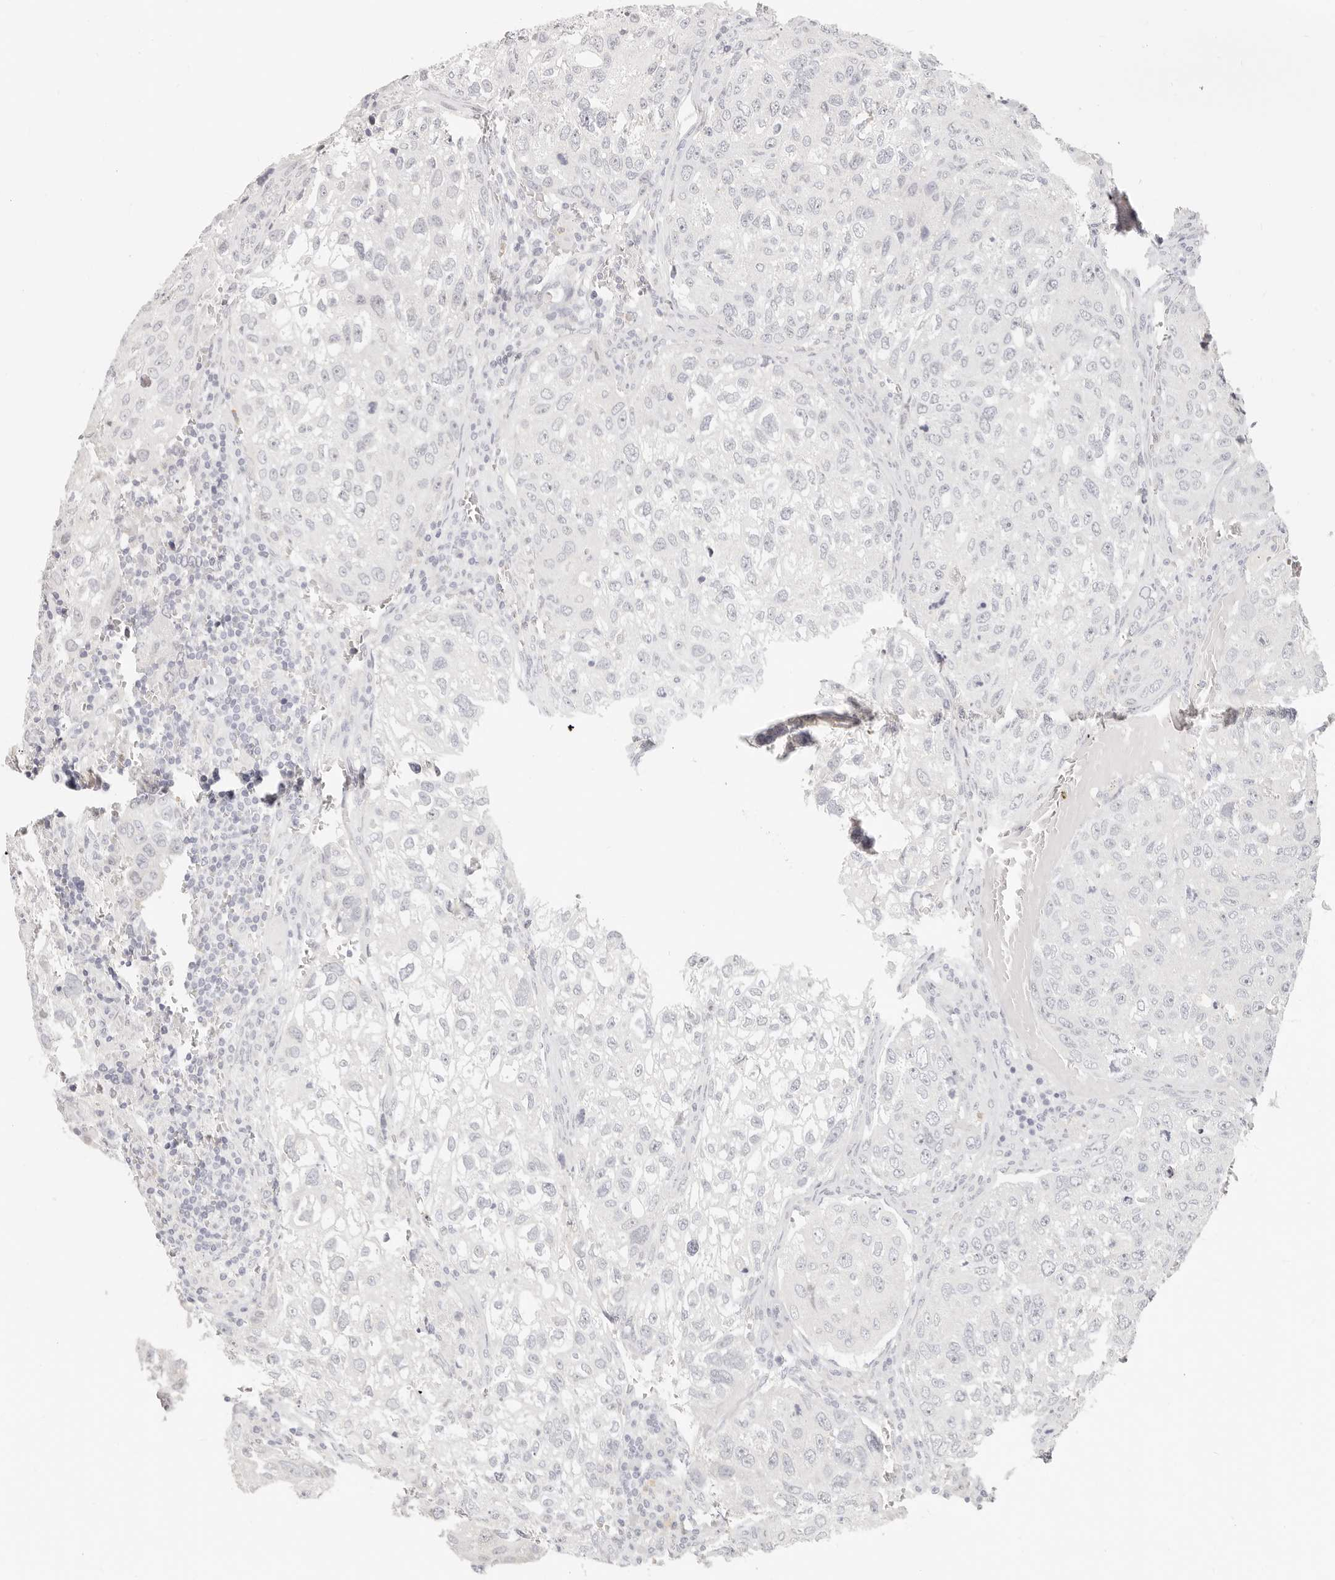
{"staining": {"intensity": "negative", "quantity": "none", "location": "none"}, "tissue": "urothelial cancer", "cell_type": "Tumor cells", "image_type": "cancer", "snomed": [{"axis": "morphology", "description": "Urothelial carcinoma, High grade"}, {"axis": "topography", "description": "Lymph node"}, {"axis": "topography", "description": "Urinary bladder"}], "caption": "Urothelial carcinoma (high-grade) was stained to show a protein in brown. There is no significant staining in tumor cells. Brightfield microscopy of IHC stained with DAB (3,3'-diaminobenzidine) (brown) and hematoxylin (blue), captured at high magnification.", "gene": "ASCL1", "patient": {"sex": "male", "age": 51}}